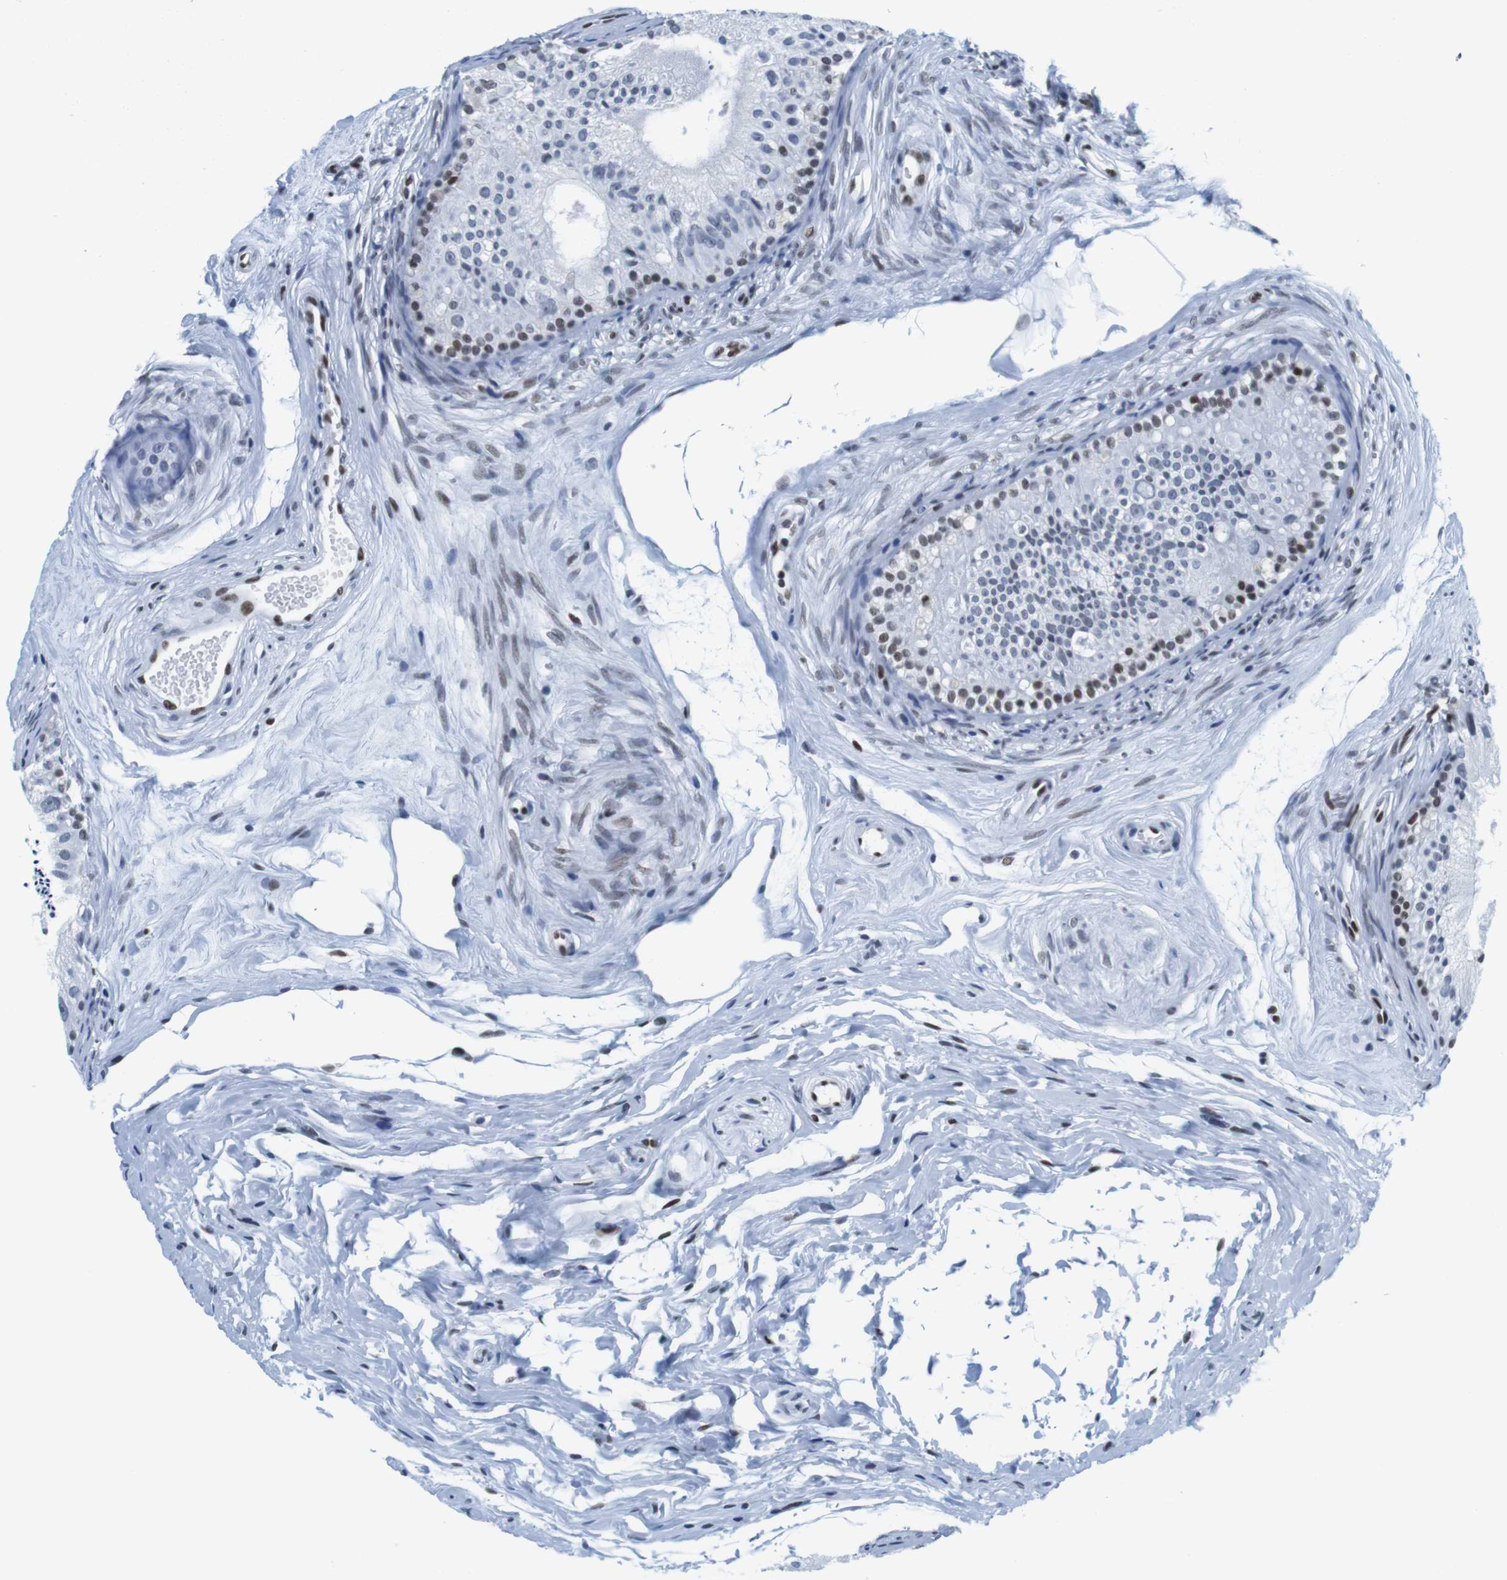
{"staining": {"intensity": "moderate", "quantity": "<25%", "location": "nuclear"}, "tissue": "epididymis", "cell_type": "Glandular cells", "image_type": "normal", "snomed": [{"axis": "morphology", "description": "Normal tissue, NOS"}, {"axis": "topography", "description": "Epididymis"}], "caption": "Immunohistochemistry (DAB) staining of unremarkable epididymis displays moderate nuclear protein expression in approximately <25% of glandular cells.", "gene": "IFI16", "patient": {"sex": "male", "age": 56}}